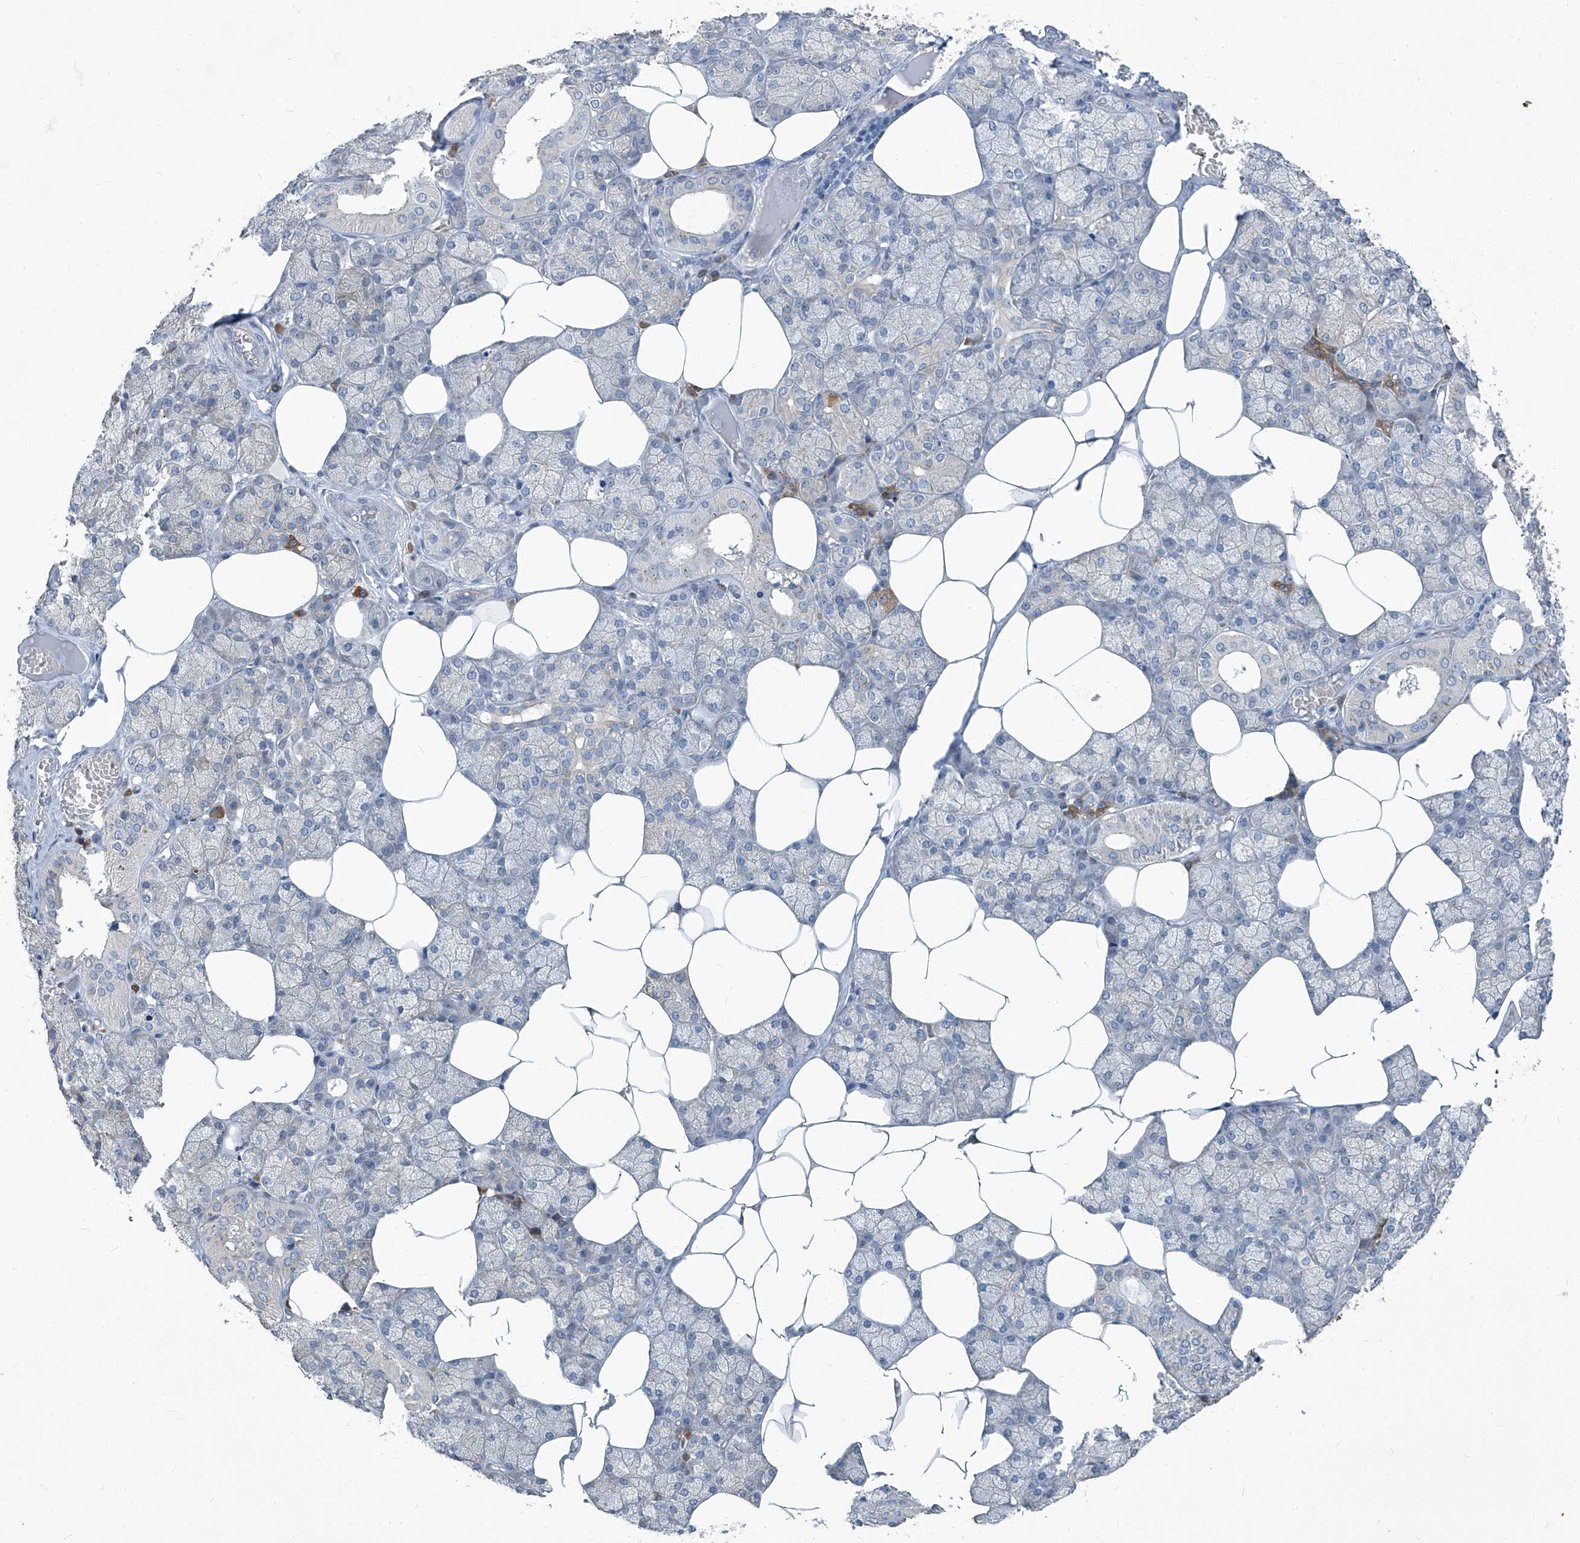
{"staining": {"intensity": "strong", "quantity": "<25%", "location": "cytoplasmic/membranous"}, "tissue": "salivary gland", "cell_type": "Glandular cells", "image_type": "normal", "snomed": [{"axis": "morphology", "description": "Normal tissue, NOS"}, {"axis": "topography", "description": "Salivary gland"}], "caption": "This micrograph demonstrates immunohistochemistry staining of benign human salivary gland, with medium strong cytoplasmic/membranous positivity in approximately <25% of glandular cells.", "gene": "SLC26A11", "patient": {"sex": "male", "age": 62}}